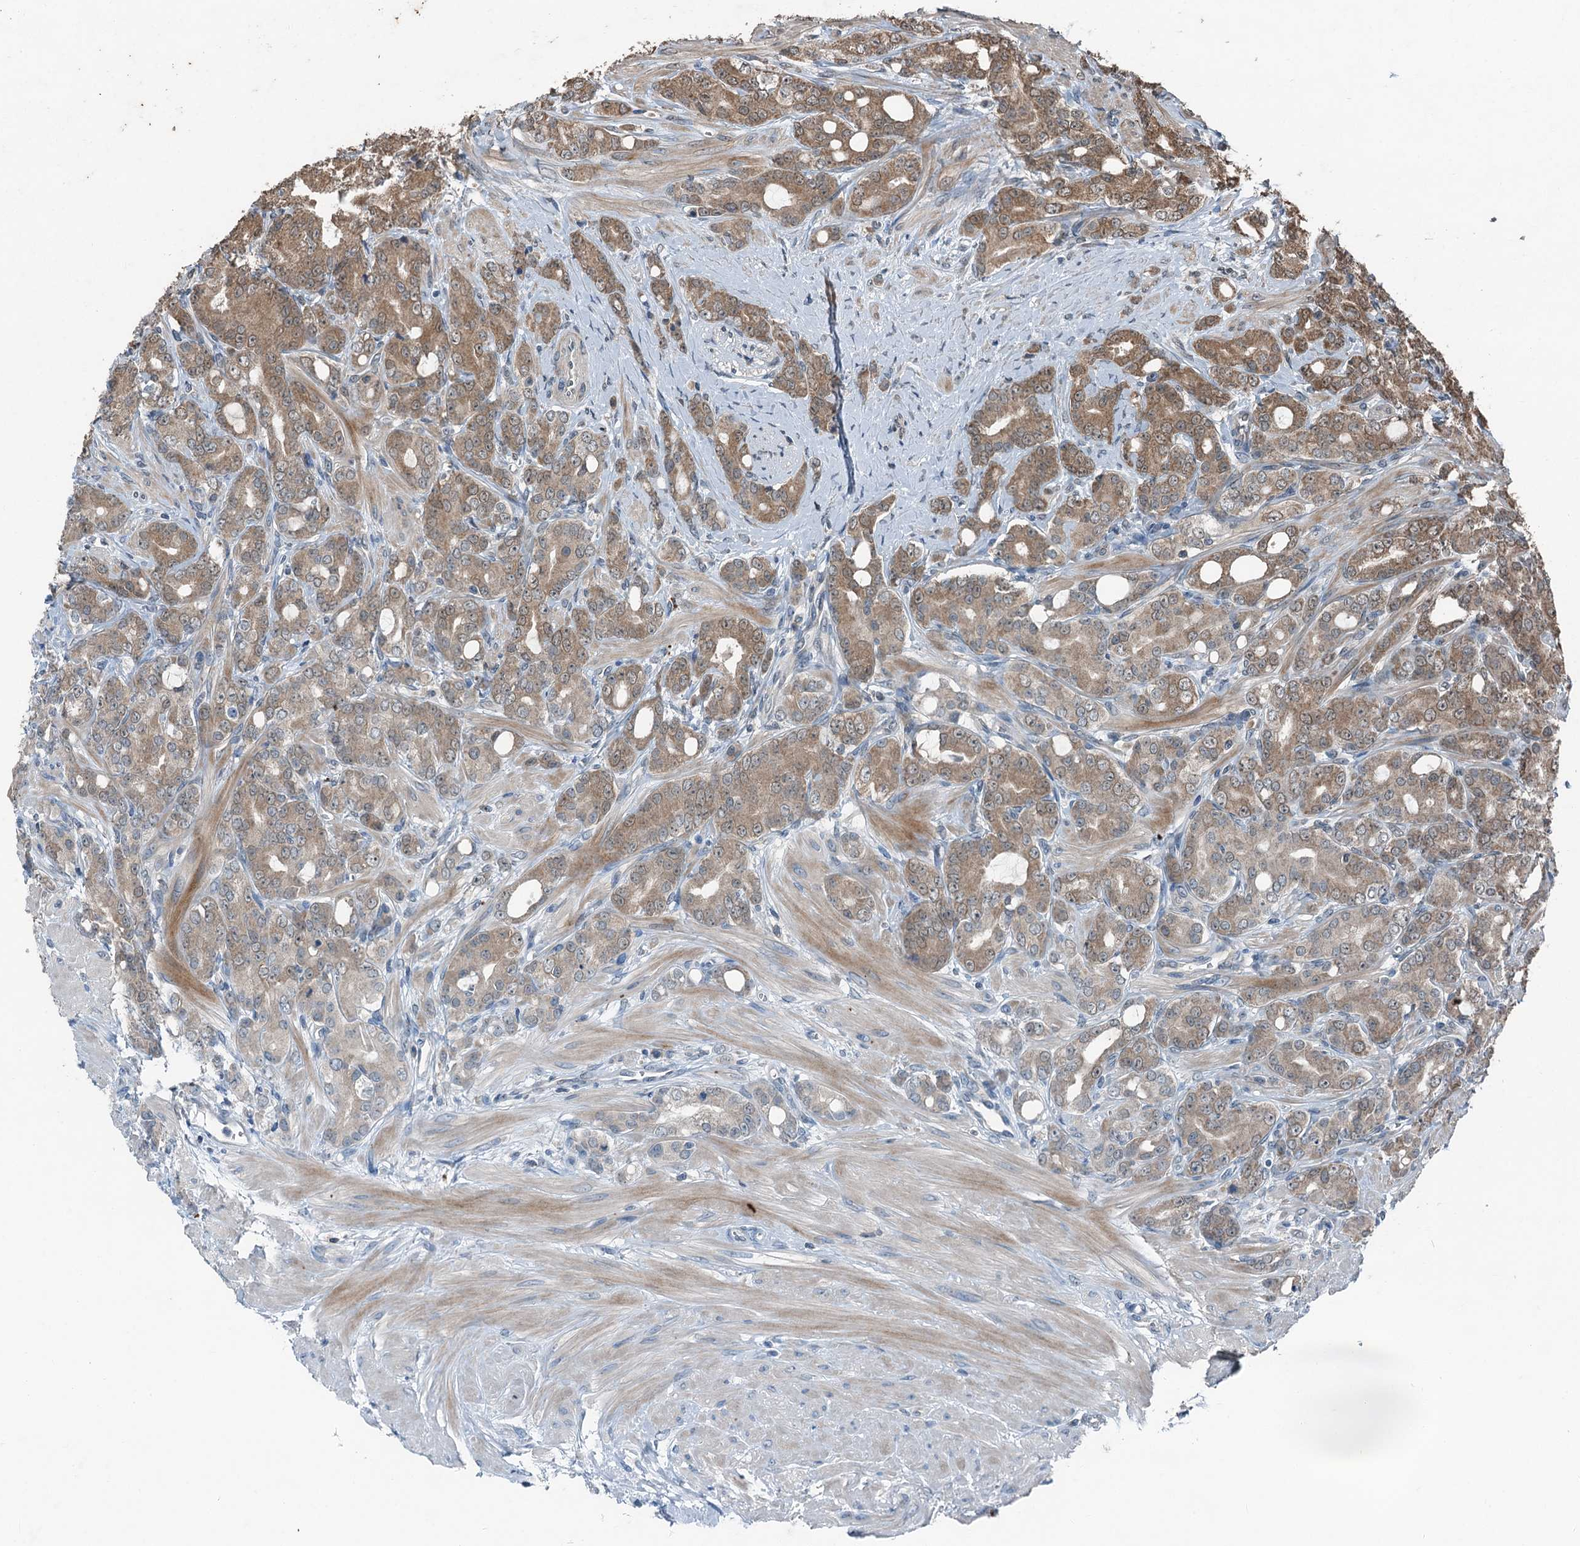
{"staining": {"intensity": "moderate", "quantity": ">75%", "location": "cytoplasmic/membranous"}, "tissue": "prostate cancer", "cell_type": "Tumor cells", "image_type": "cancer", "snomed": [{"axis": "morphology", "description": "Adenocarcinoma, High grade"}, {"axis": "topography", "description": "Prostate"}], "caption": "Prostate cancer stained for a protein shows moderate cytoplasmic/membranous positivity in tumor cells.", "gene": "TCTN1", "patient": {"sex": "male", "age": 62}}